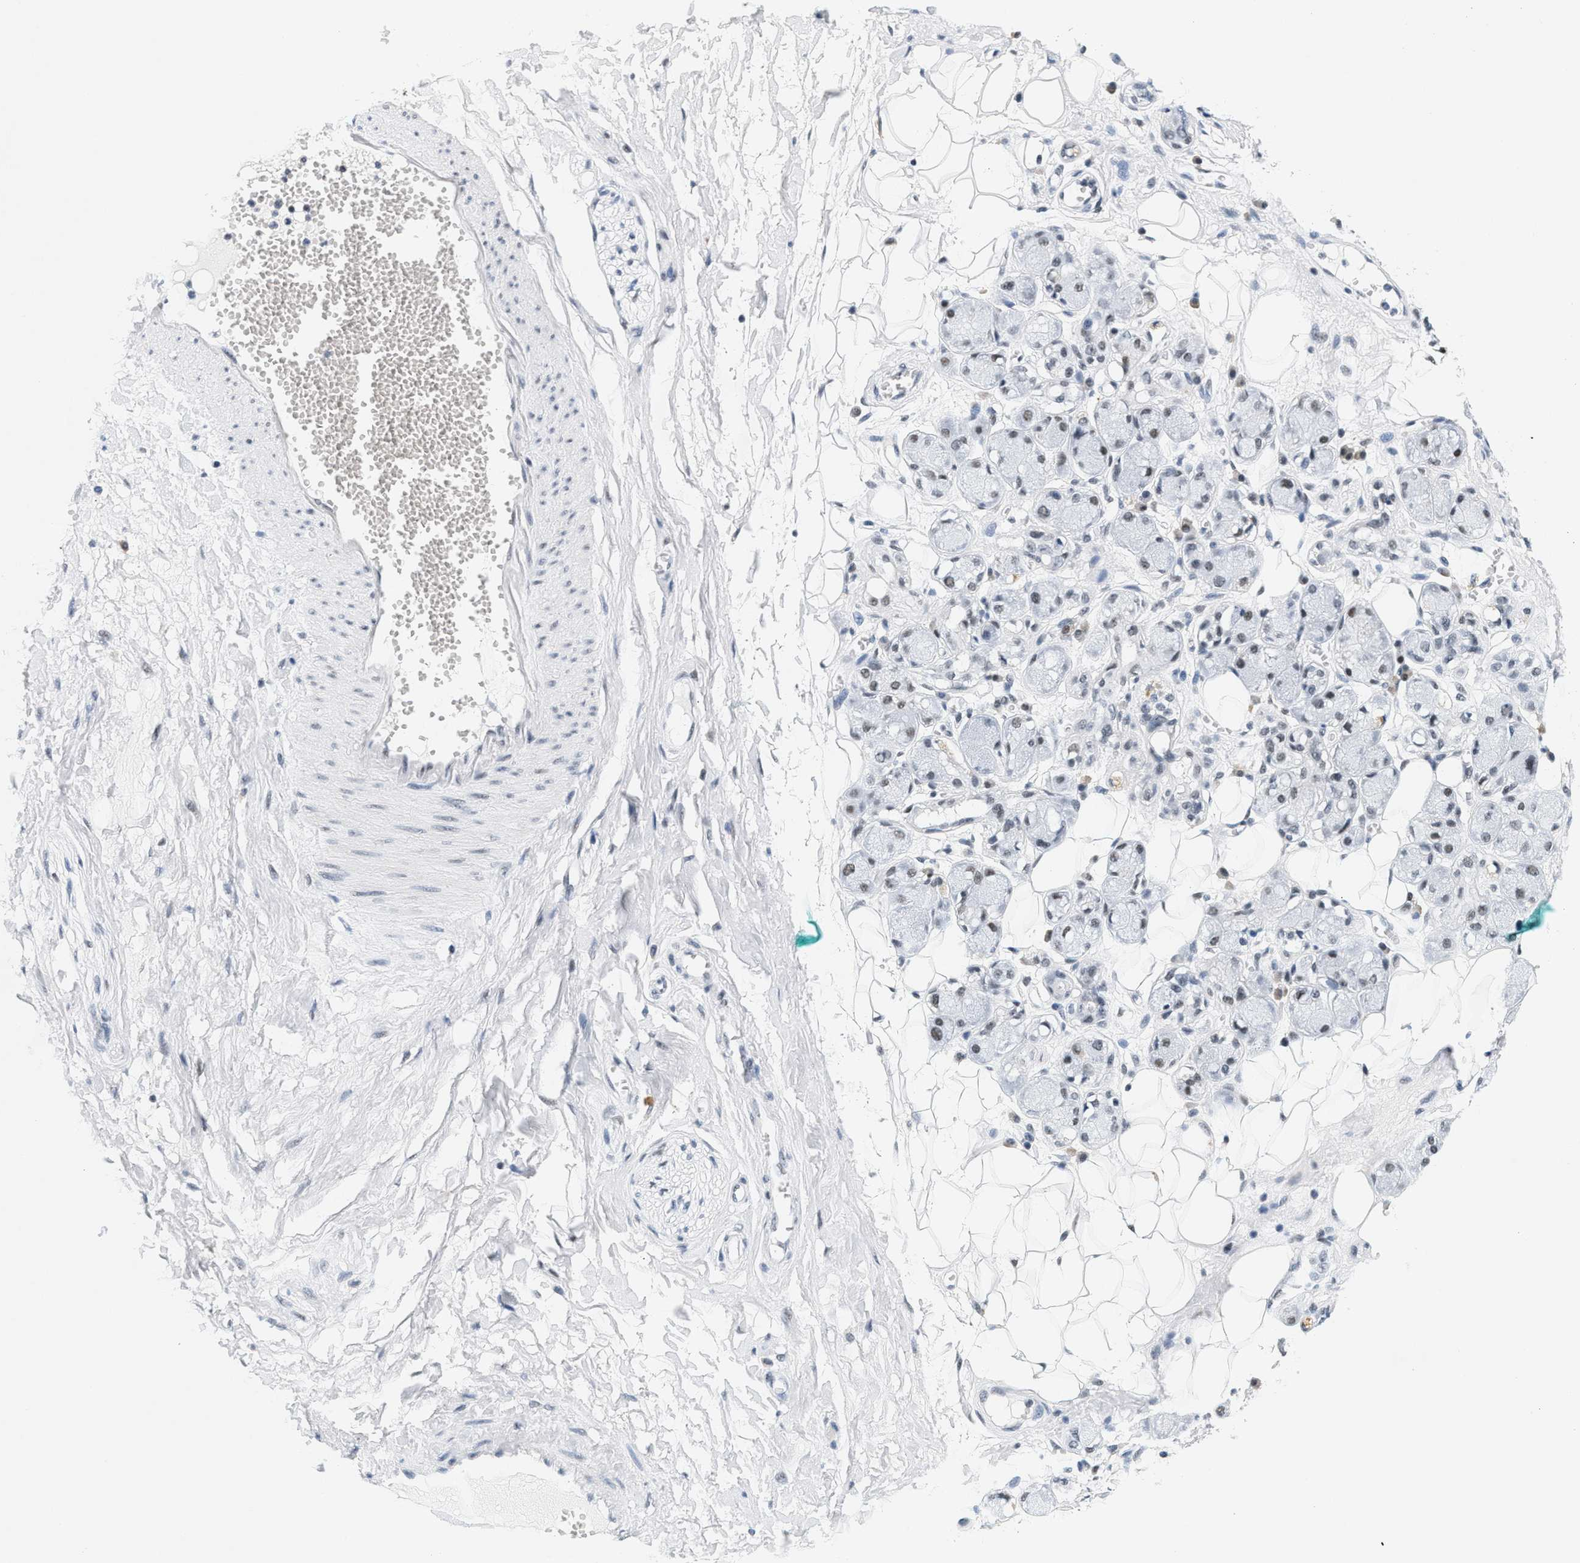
{"staining": {"intensity": "negative", "quantity": "none", "location": "none"}, "tissue": "adipose tissue", "cell_type": "Adipocytes", "image_type": "normal", "snomed": [{"axis": "morphology", "description": "Normal tissue, NOS"}, {"axis": "morphology", "description": "Inflammation, NOS"}, {"axis": "topography", "description": "Salivary gland"}, {"axis": "topography", "description": "Peripheral nerve tissue"}], "caption": "Immunohistochemistry (IHC) histopathology image of benign adipose tissue stained for a protein (brown), which exhibits no positivity in adipocytes. (DAB immunohistochemistry (IHC) with hematoxylin counter stain).", "gene": "ATF2", "patient": {"sex": "female", "age": 75}}